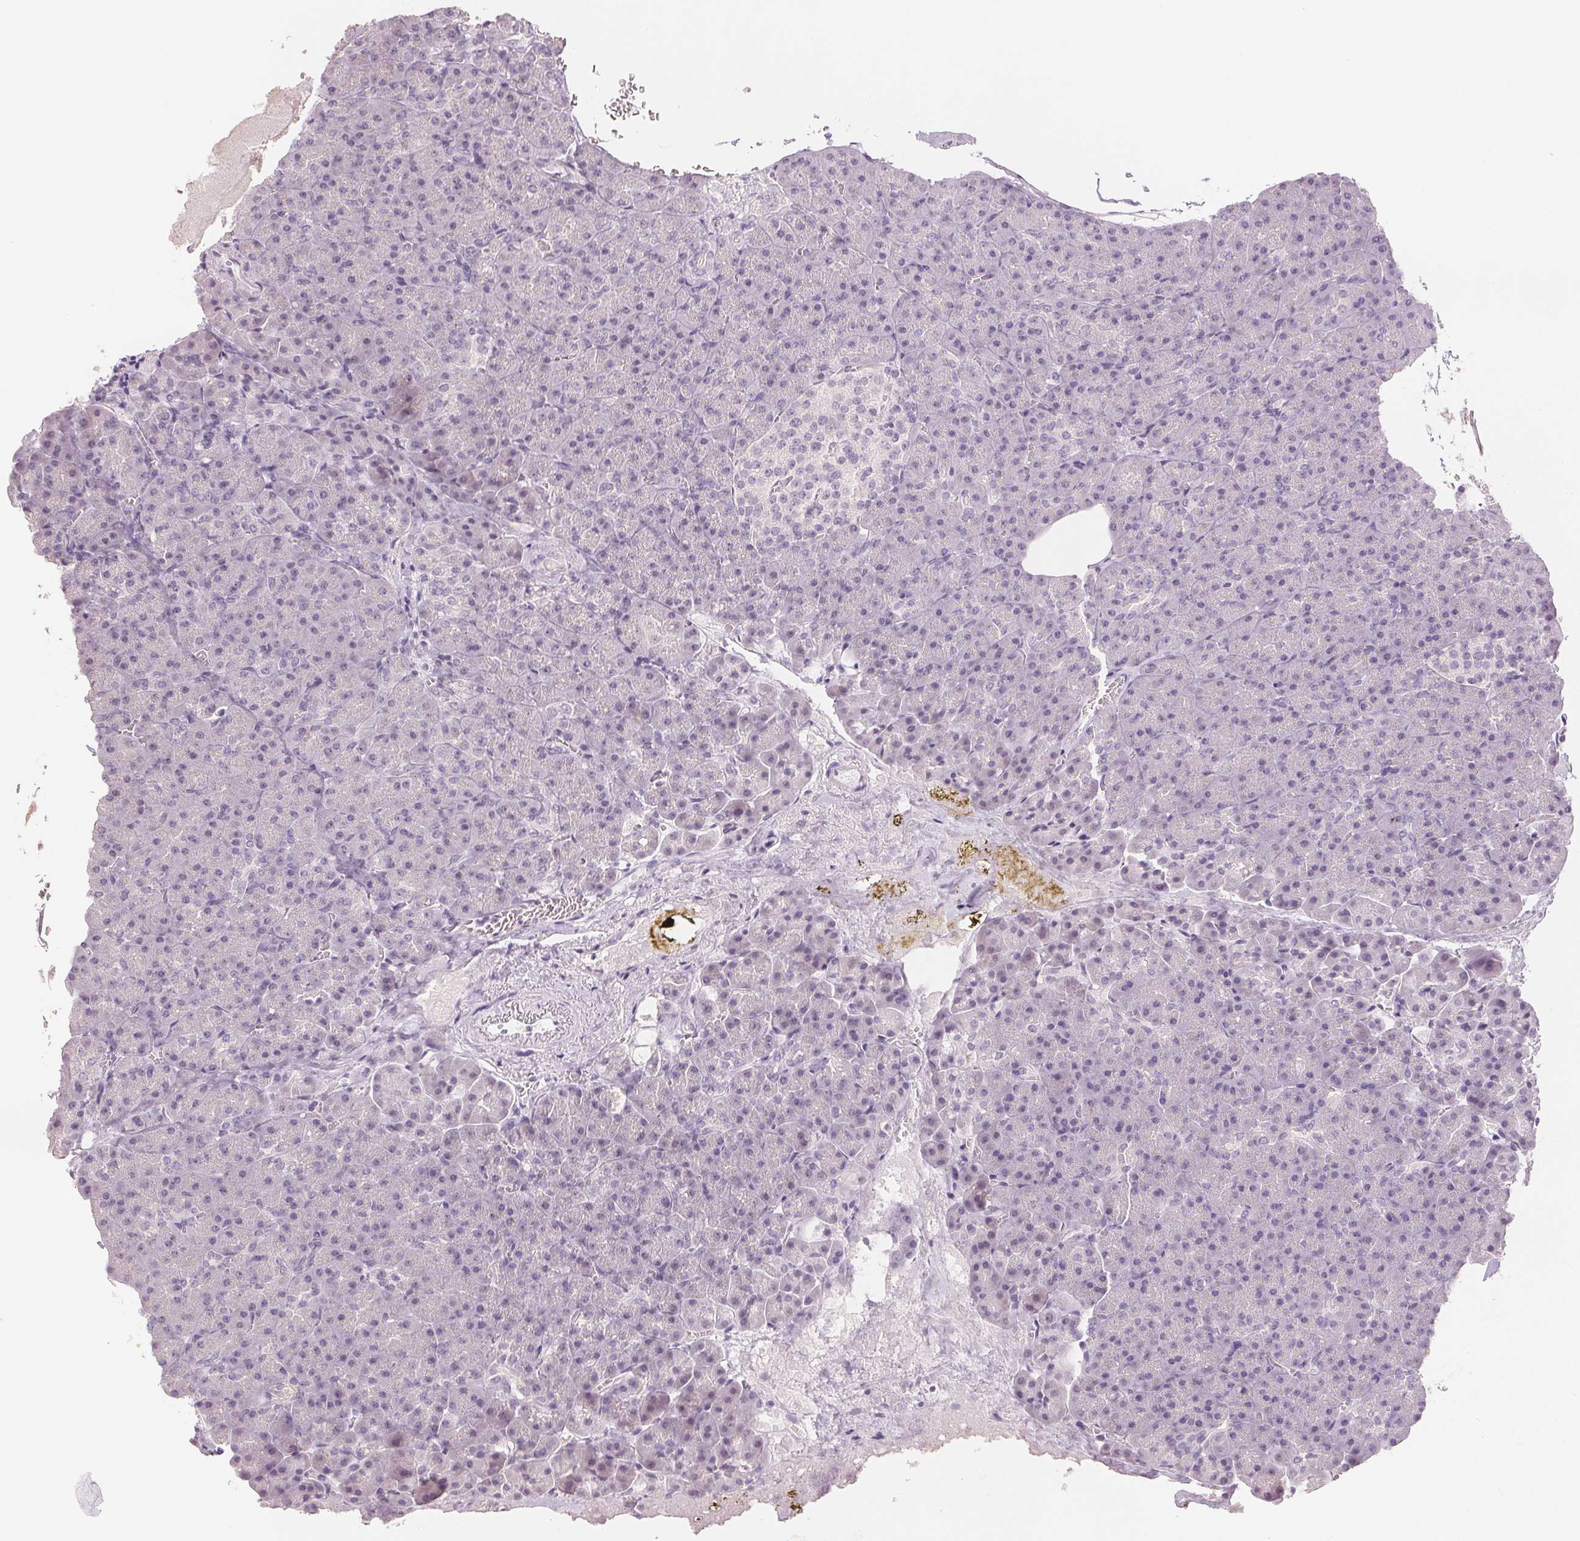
{"staining": {"intensity": "negative", "quantity": "none", "location": "none"}, "tissue": "pancreas", "cell_type": "Exocrine glandular cells", "image_type": "normal", "snomed": [{"axis": "morphology", "description": "Normal tissue, NOS"}, {"axis": "topography", "description": "Pancreas"}], "caption": "The histopathology image shows no significant staining in exocrine glandular cells of pancreas.", "gene": "SLC27A5", "patient": {"sex": "female", "age": 74}}